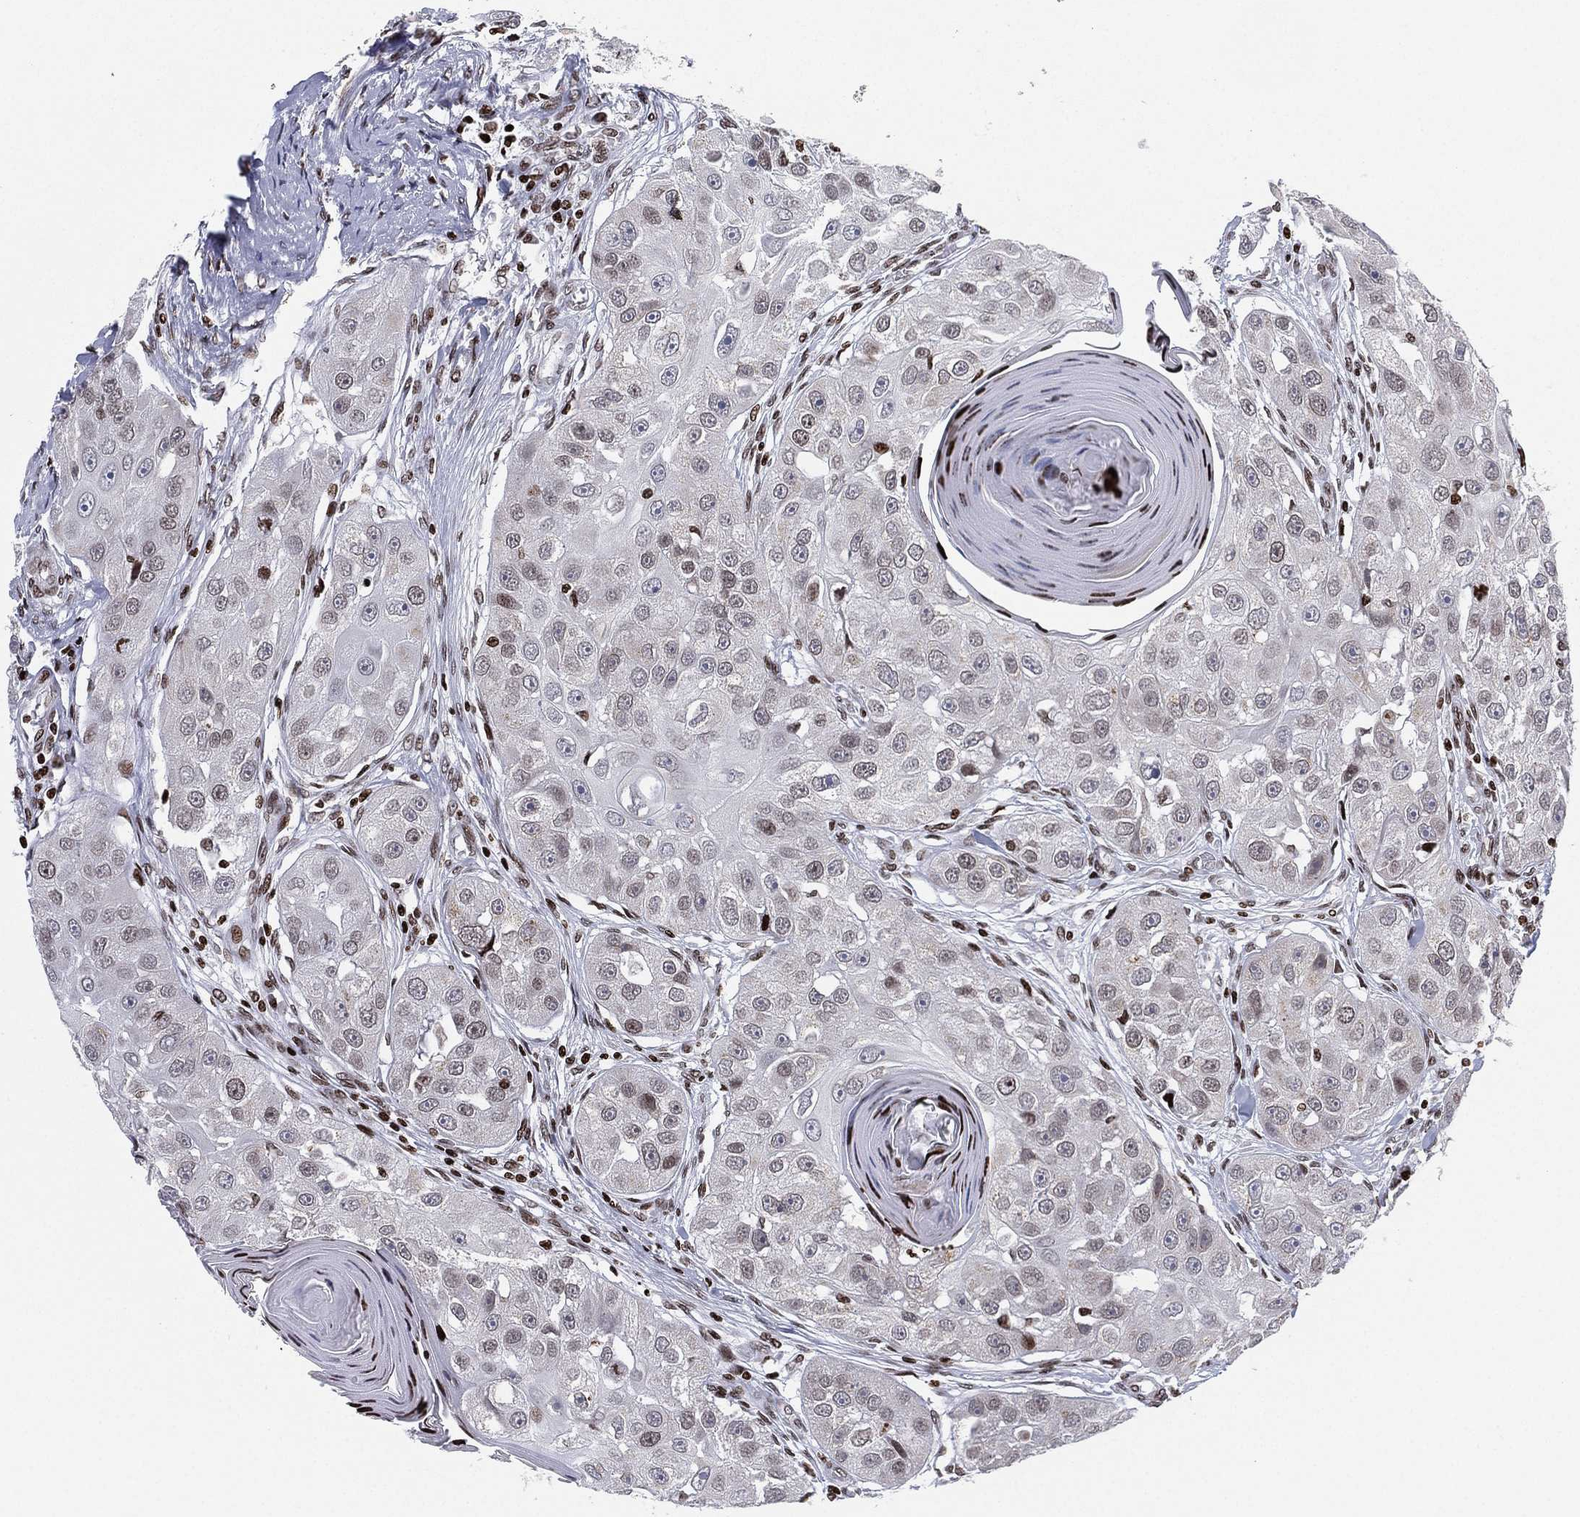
{"staining": {"intensity": "moderate", "quantity": "<25%", "location": "nuclear"}, "tissue": "head and neck cancer", "cell_type": "Tumor cells", "image_type": "cancer", "snomed": [{"axis": "morphology", "description": "Normal tissue, NOS"}, {"axis": "morphology", "description": "Squamous cell carcinoma, NOS"}, {"axis": "topography", "description": "Skeletal muscle"}, {"axis": "topography", "description": "Head-Neck"}], "caption": "Protein staining of squamous cell carcinoma (head and neck) tissue demonstrates moderate nuclear expression in approximately <25% of tumor cells. The staining was performed using DAB (3,3'-diaminobenzidine) to visualize the protein expression in brown, while the nuclei were stained in blue with hematoxylin (Magnification: 20x).", "gene": "MFSD14A", "patient": {"sex": "male", "age": 51}}